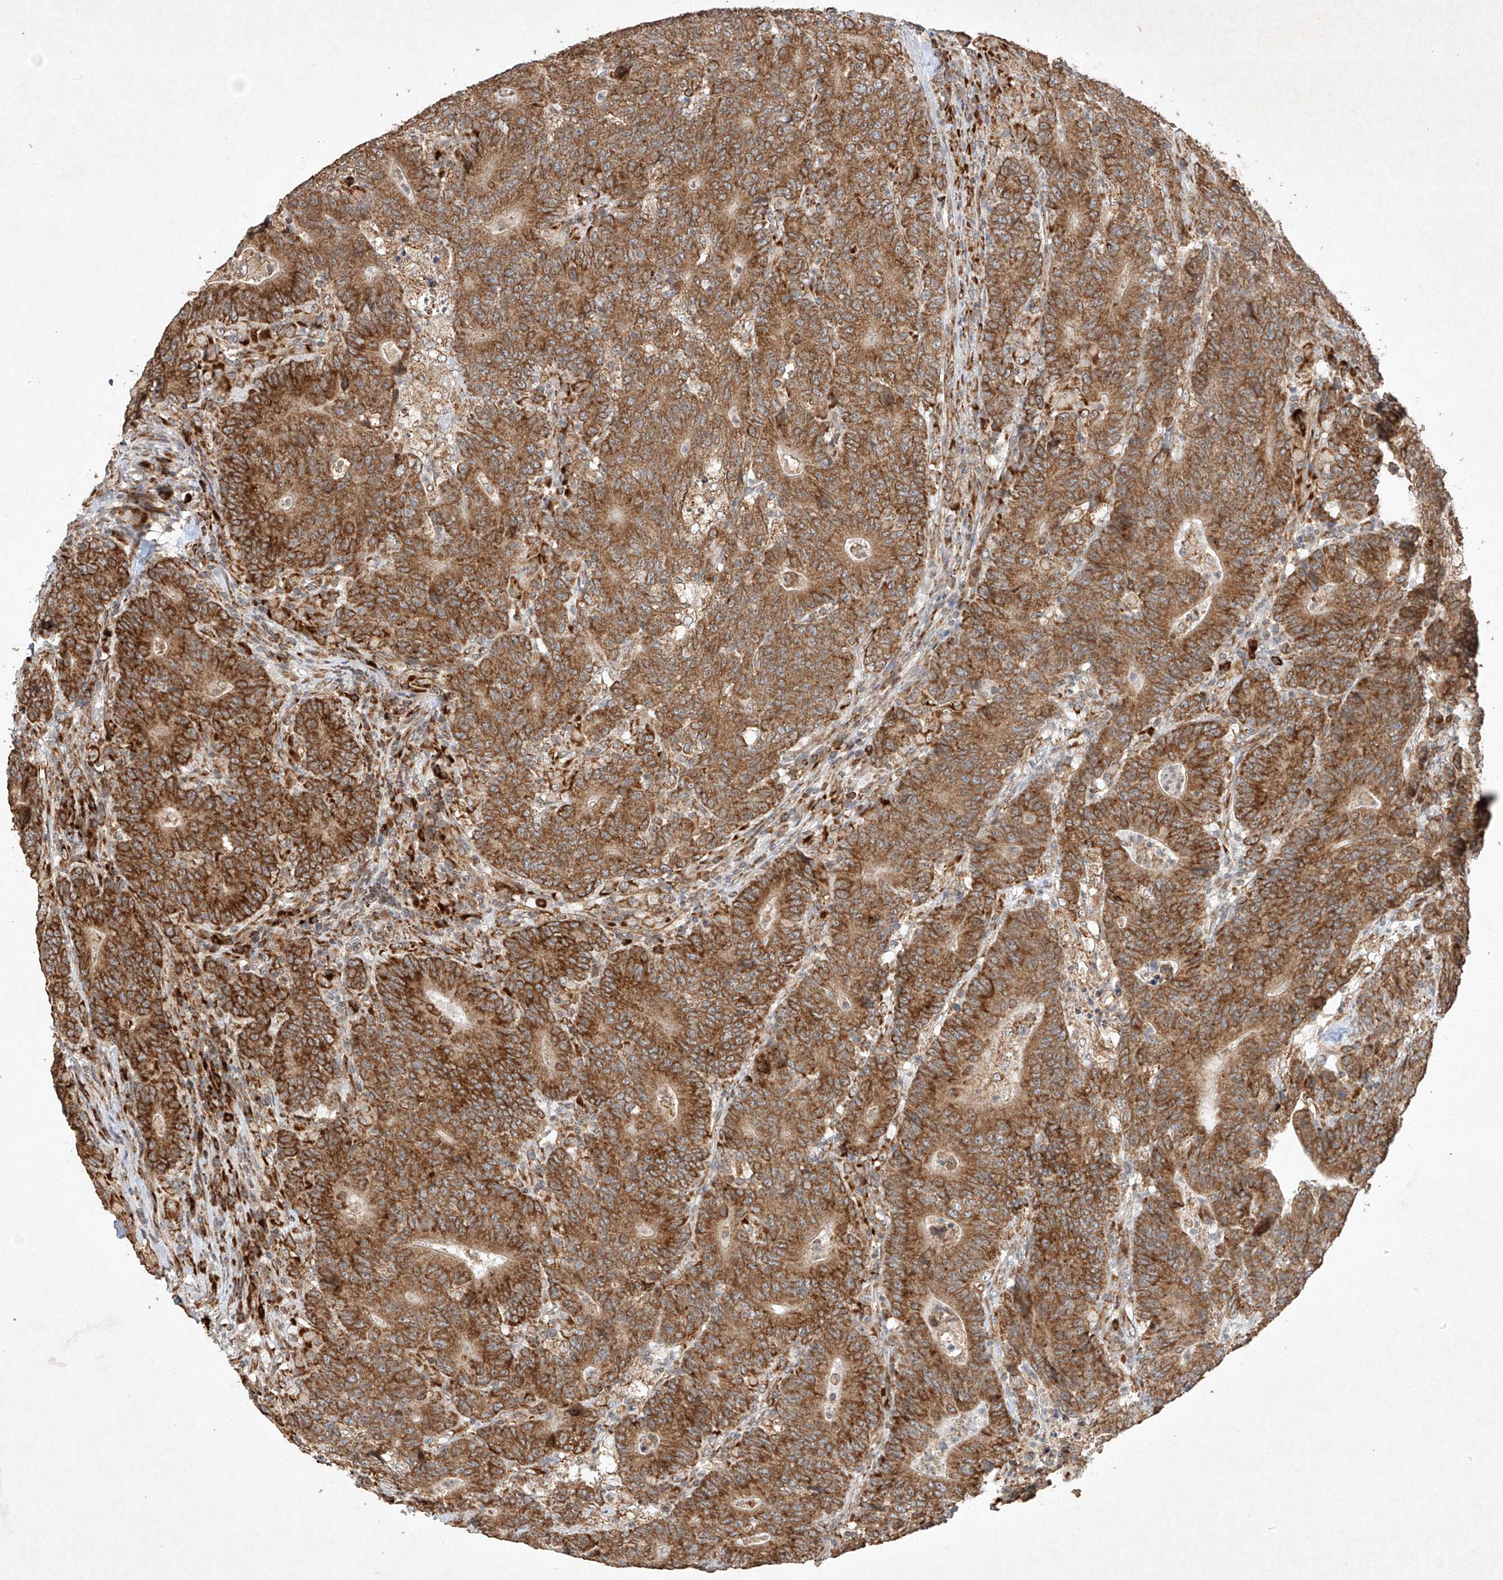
{"staining": {"intensity": "strong", "quantity": ">75%", "location": "cytoplasmic/membranous"}, "tissue": "colorectal cancer", "cell_type": "Tumor cells", "image_type": "cancer", "snomed": [{"axis": "morphology", "description": "Normal tissue, NOS"}, {"axis": "morphology", "description": "Adenocarcinoma, NOS"}, {"axis": "topography", "description": "Colon"}], "caption": "The histopathology image demonstrates staining of colorectal cancer, revealing strong cytoplasmic/membranous protein expression (brown color) within tumor cells.", "gene": "SEMA3B", "patient": {"sex": "female", "age": 75}}